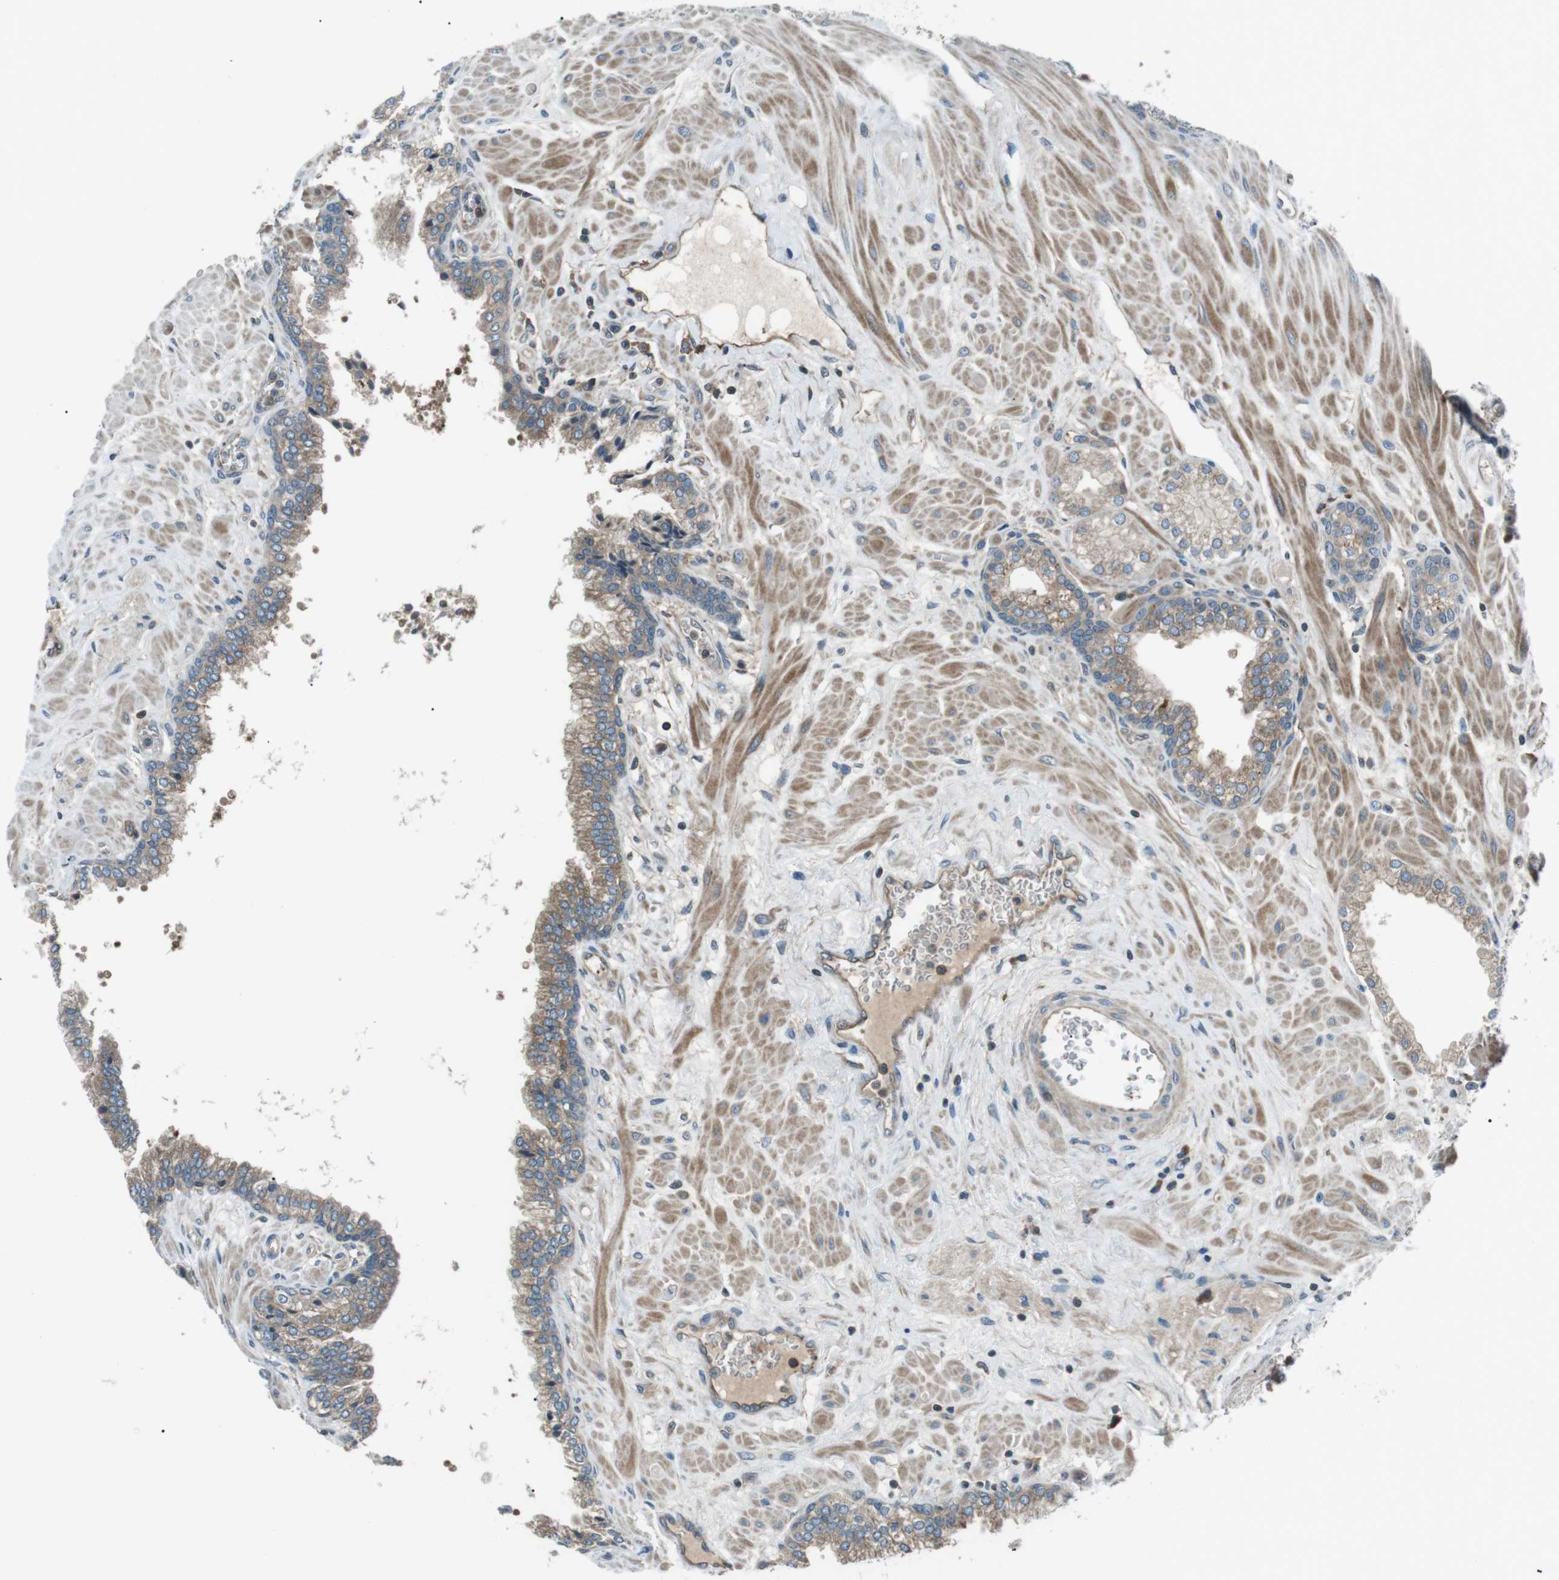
{"staining": {"intensity": "moderate", "quantity": ">75%", "location": "cytoplasmic/membranous"}, "tissue": "prostate", "cell_type": "Glandular cells", "image_type": "normal", "snomed": [{"axis": "morphology", "description": "Normal tissue, NOS"}, {"axis": "morphology", "description": "Urothelial carcinoma, Low grade"}, {"axis": "topography", "description": "Urinary bladder"}, {"axis": "topography", "description": "Prostate"}], "caption": "About >75% of glandular cells in benign prostate demonstrate moderate cytoplasmic/membranous protein expression as visualized by brown immunohistochemical staining.", "gene": "GPR161", "patient": {"sex": "male", "age": 60}}